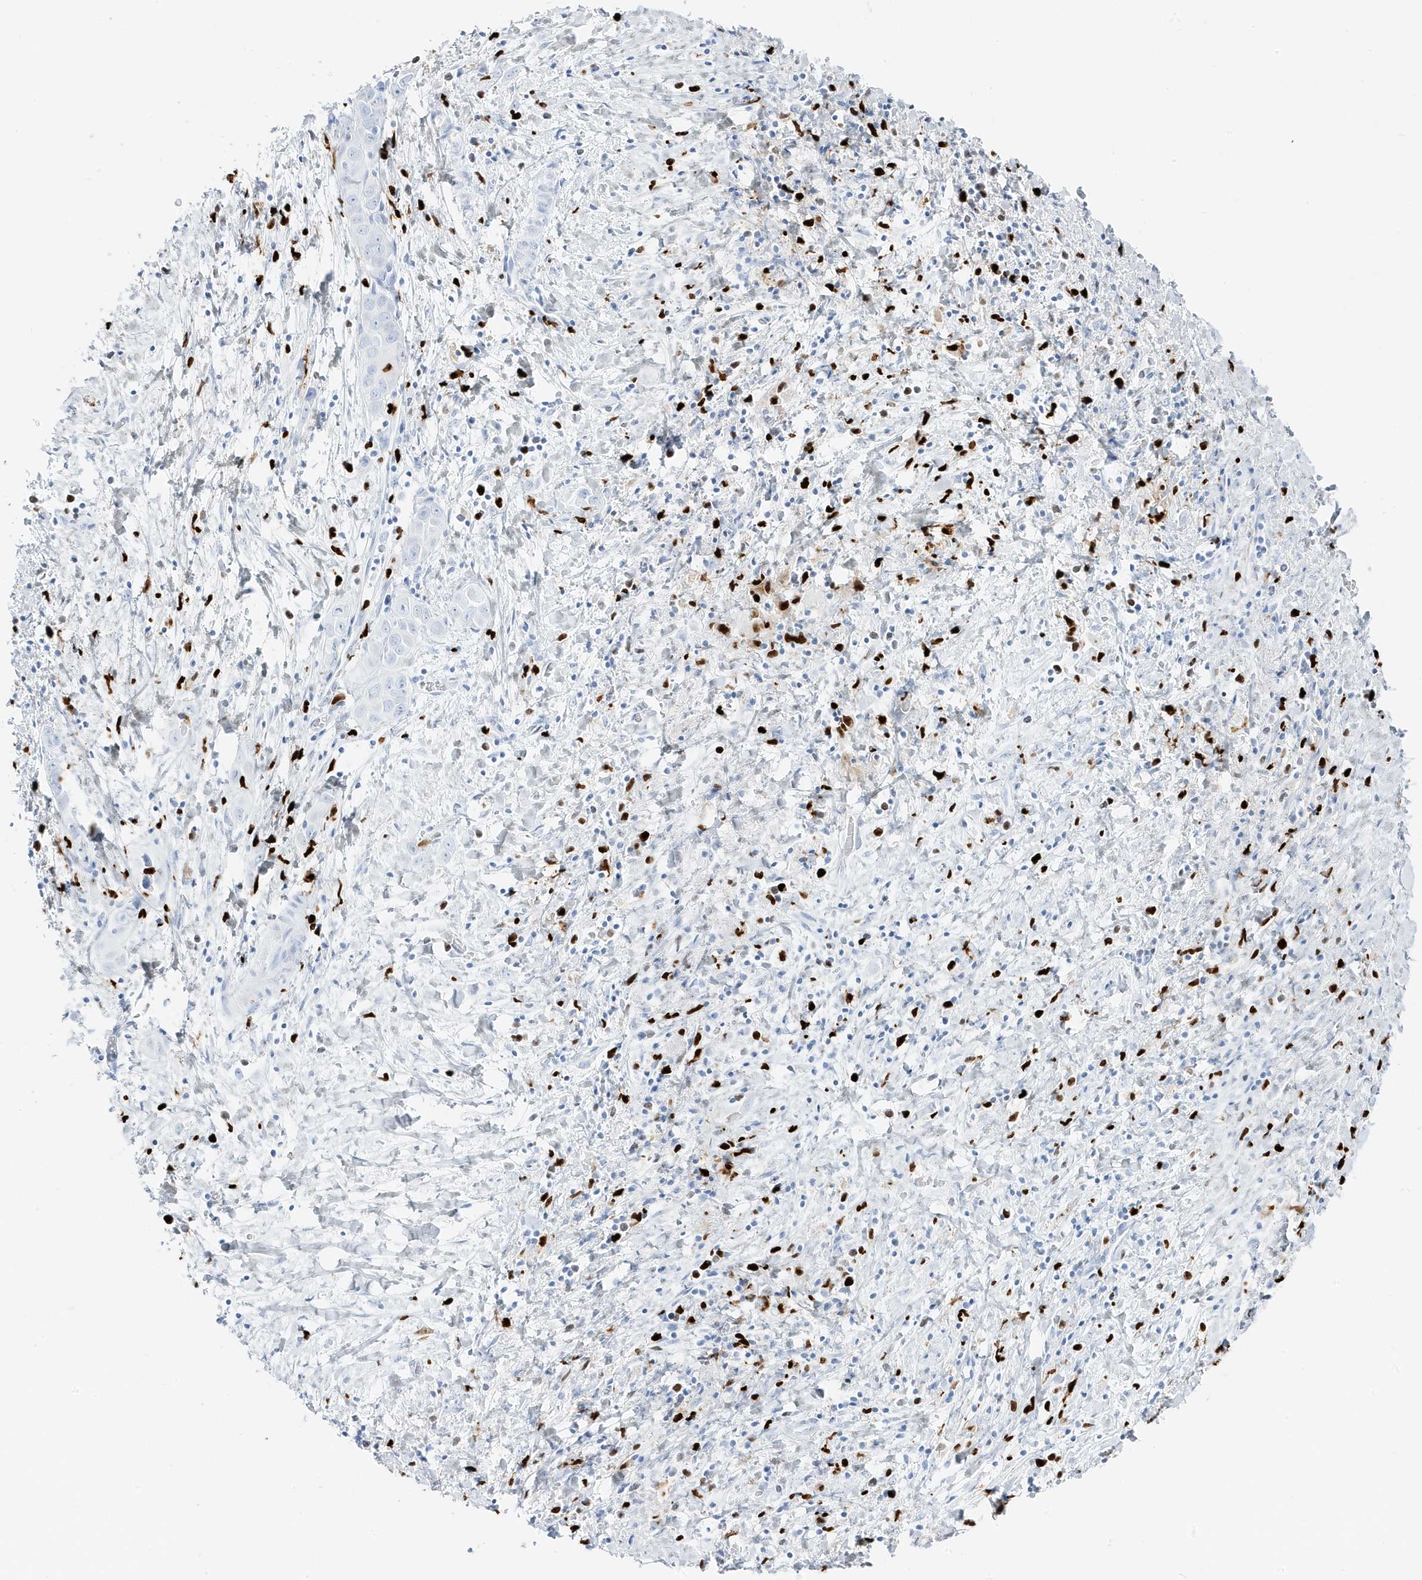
{"staining": {"intensity": "negative", "quantity": "none", "location": "none"}, "tissue": "liver cancer", "cell_type": "Tumor cells", "image_type": "cancer", "snomed": [{"axis": "morphology", "description": "Cholangiocarcinoma"}, {"axis": "topography", "description": "Liver"}], "caption": "Immunohistochemical staining of liver cancer (cholangiocarcinoma) demonstrates no significant expression in tumor cells.", "gene": "MNDA", "patient": {"sex": "female", "age": 52}}